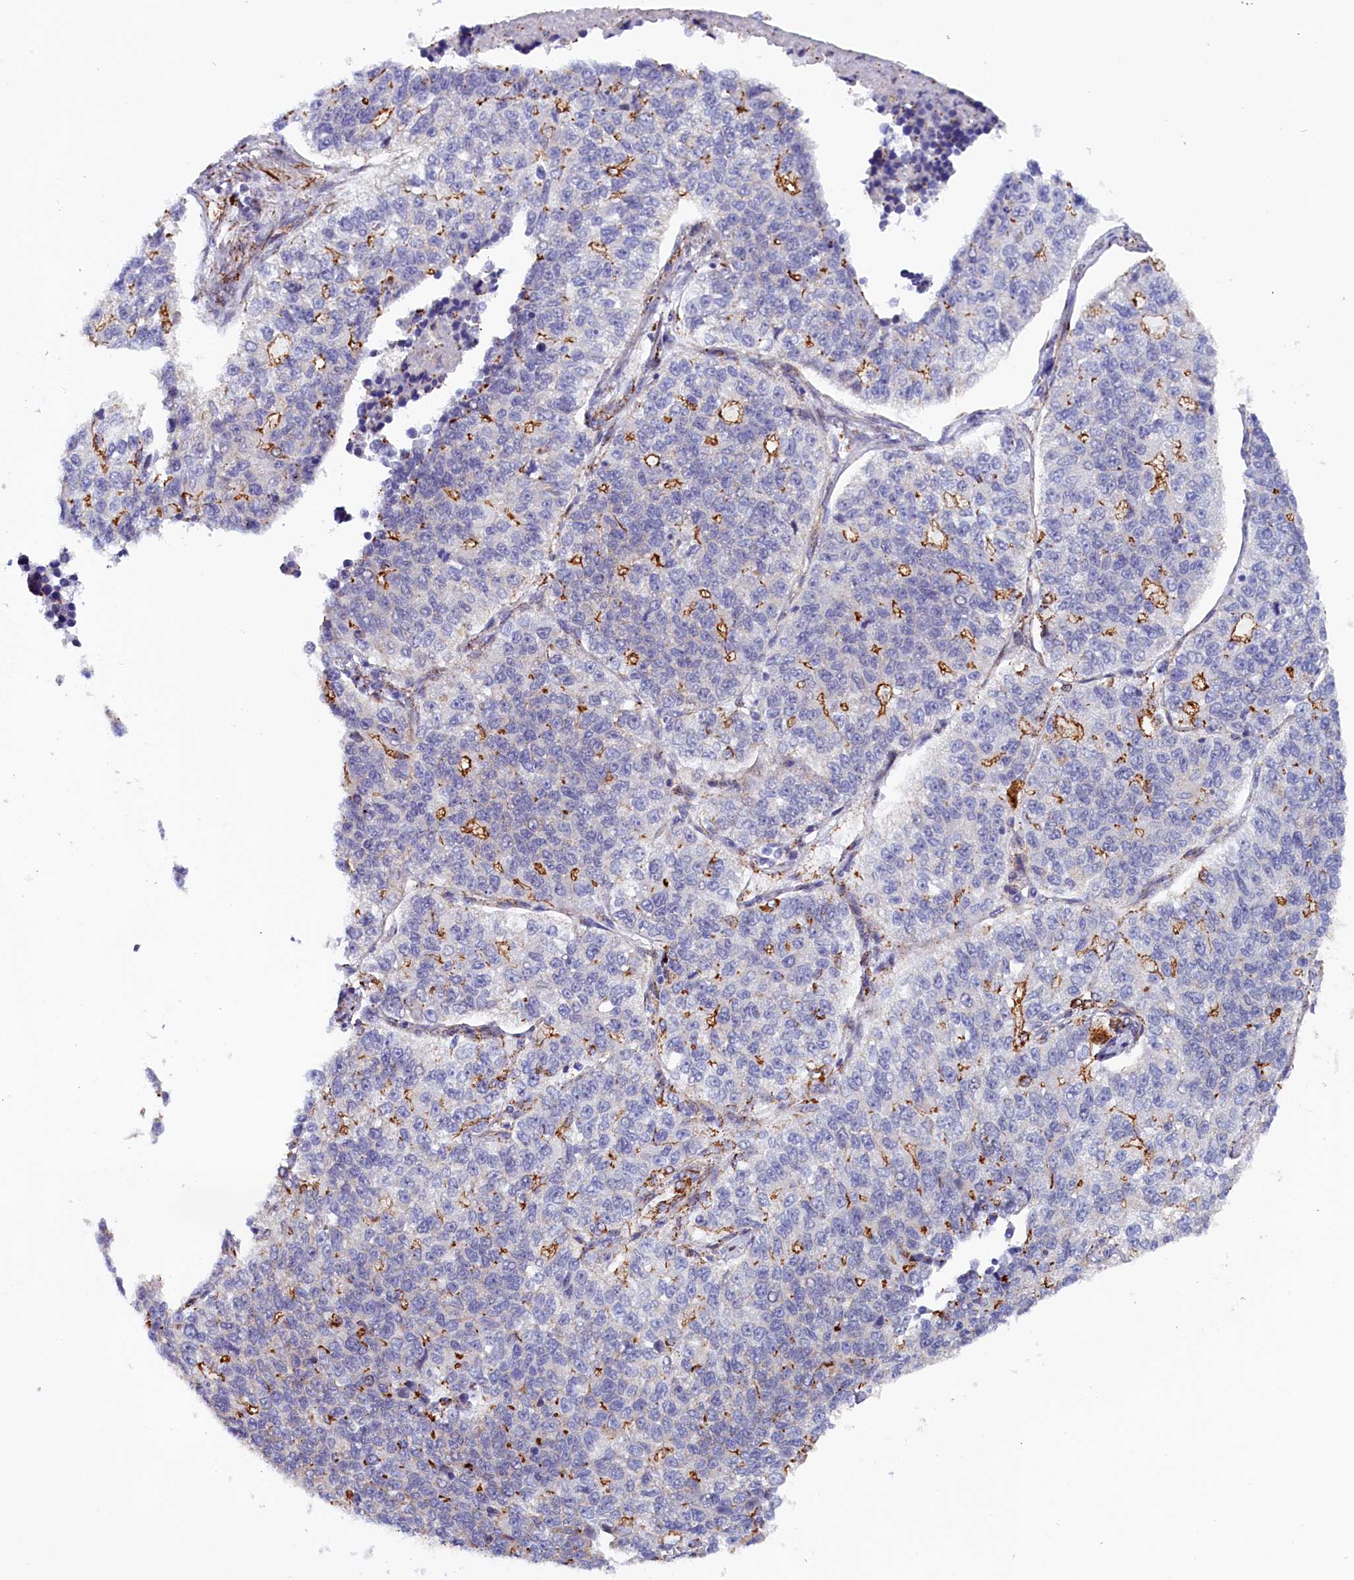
{"staining": {"intensity": "negative", "quantity": "none", "location": "none"}, "tissue": "lung cancer", "cell_type": "Tumor cells", "image_type": "cancer", "snomed": [{"axis": "morphology", "description": "Adenocarcinoma, NOS"}, {"axis": "topography", "description": "Lung"}], "caption": "Immunohistochemistry micrograph of lung cancer (adenocarcinoma) stained for a protein (brown), which demonstrates no positivity in tumor cells. The staining was performed using DAB (3,3'-diaminobenzidine) to visualize the protein expression in brown, while the nuclei were stained in blue with hematoxylin (Magnification: 20x).", "gene": "AKTIP", "patient": {"sex": "male", "age": 49}}